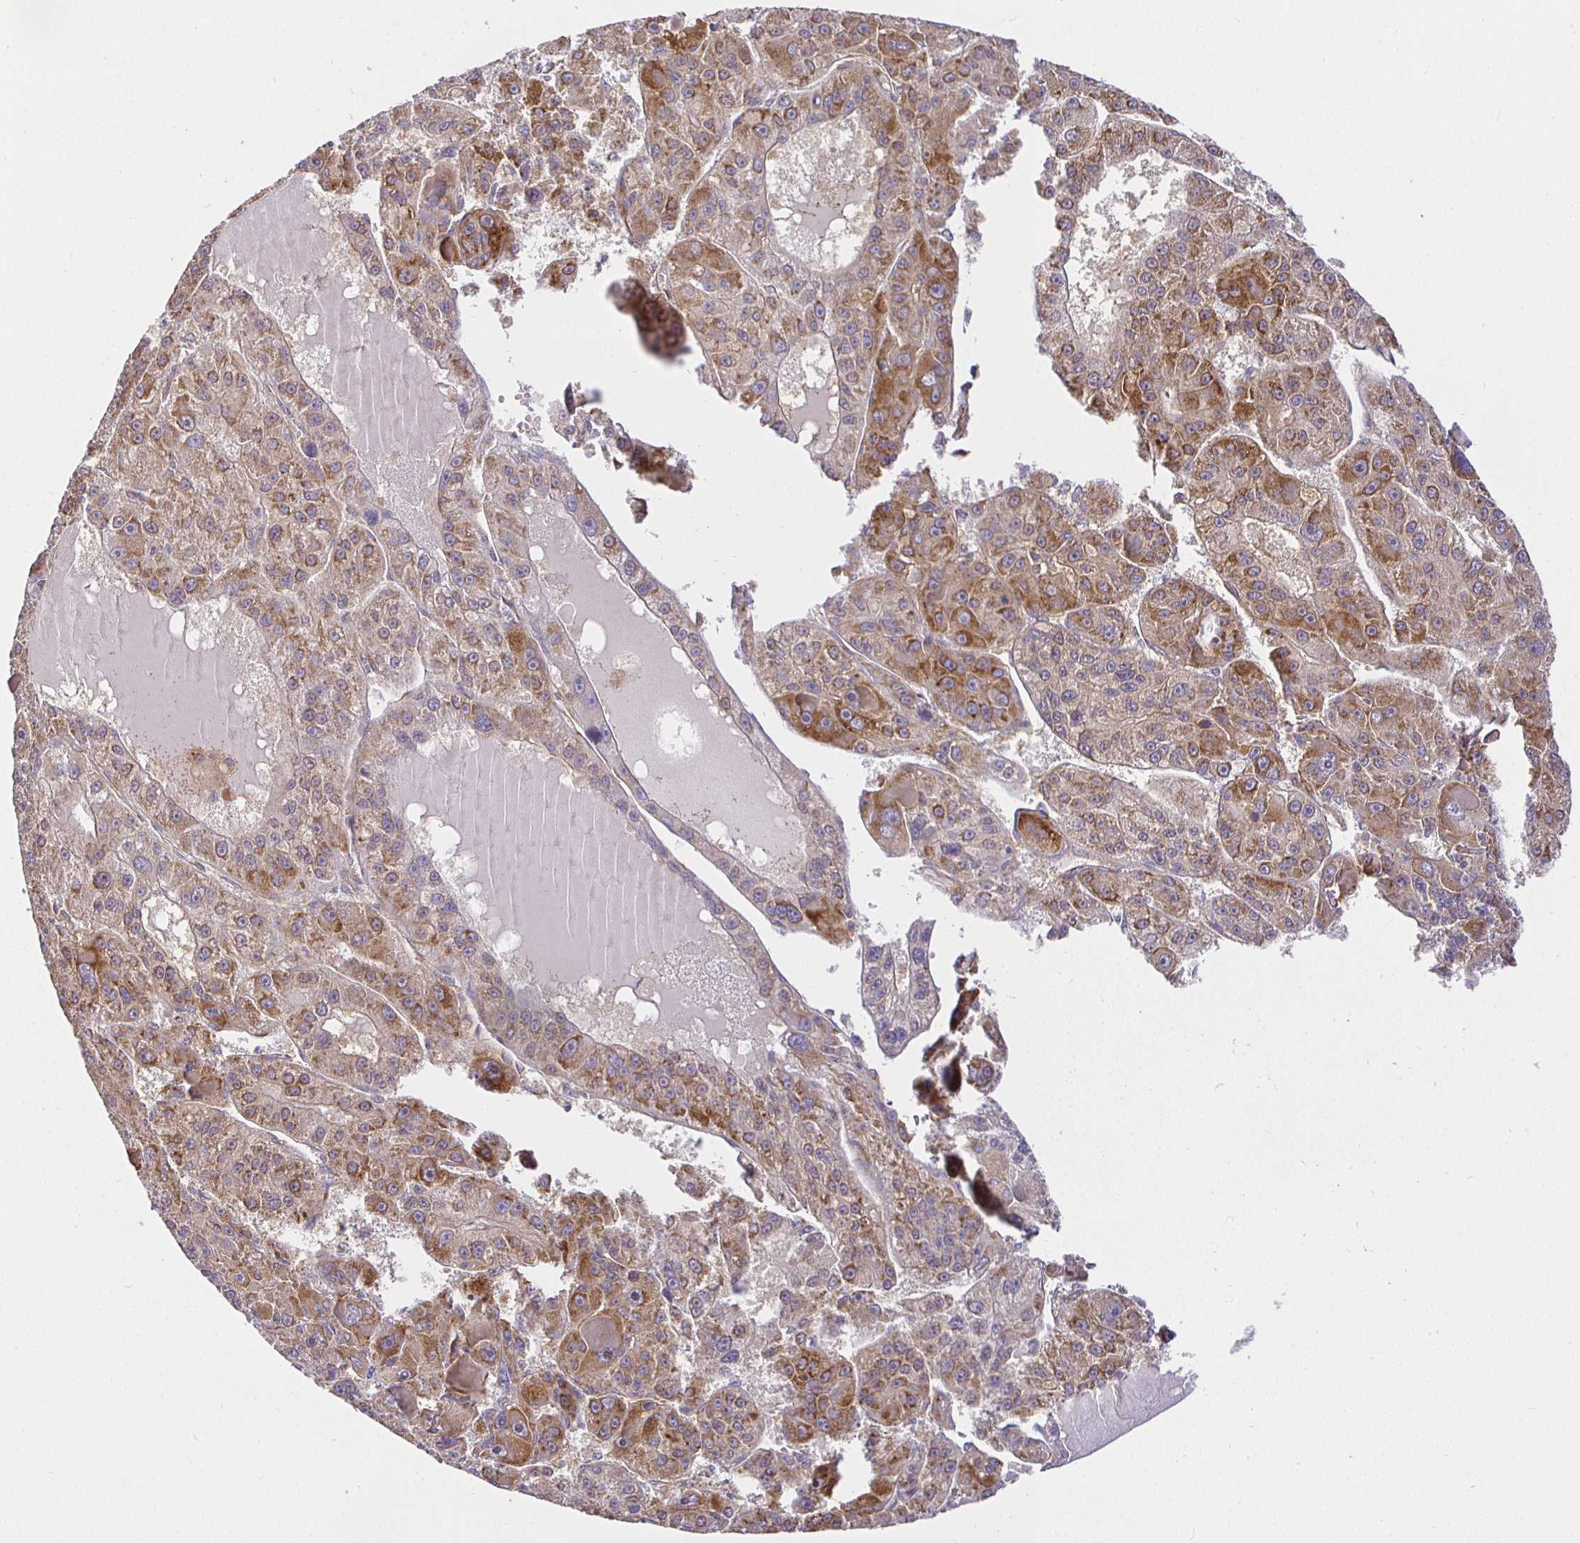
{"staining": {"intensity": "strong", "quantity": "25%-75%", "location": "cytoplasmic/membranous"}, "tissue": "liver cancer", "cell_type": "Tumor cells", "image_type": "cancer", "snomed": [{"axis": "morphology", "description": "Carcinoma, Hepatocellular, NOS"}, {"axis": "topography", "description": "Liver"}], "caption": "Human liver cancer stained for a protein (brown) shows strong cytoplasmic/membranous positive staining in approximately 25%-75% of tumor cells.", "gene": "IRAK1", "patient": {"sex": "male", "age": 76}}